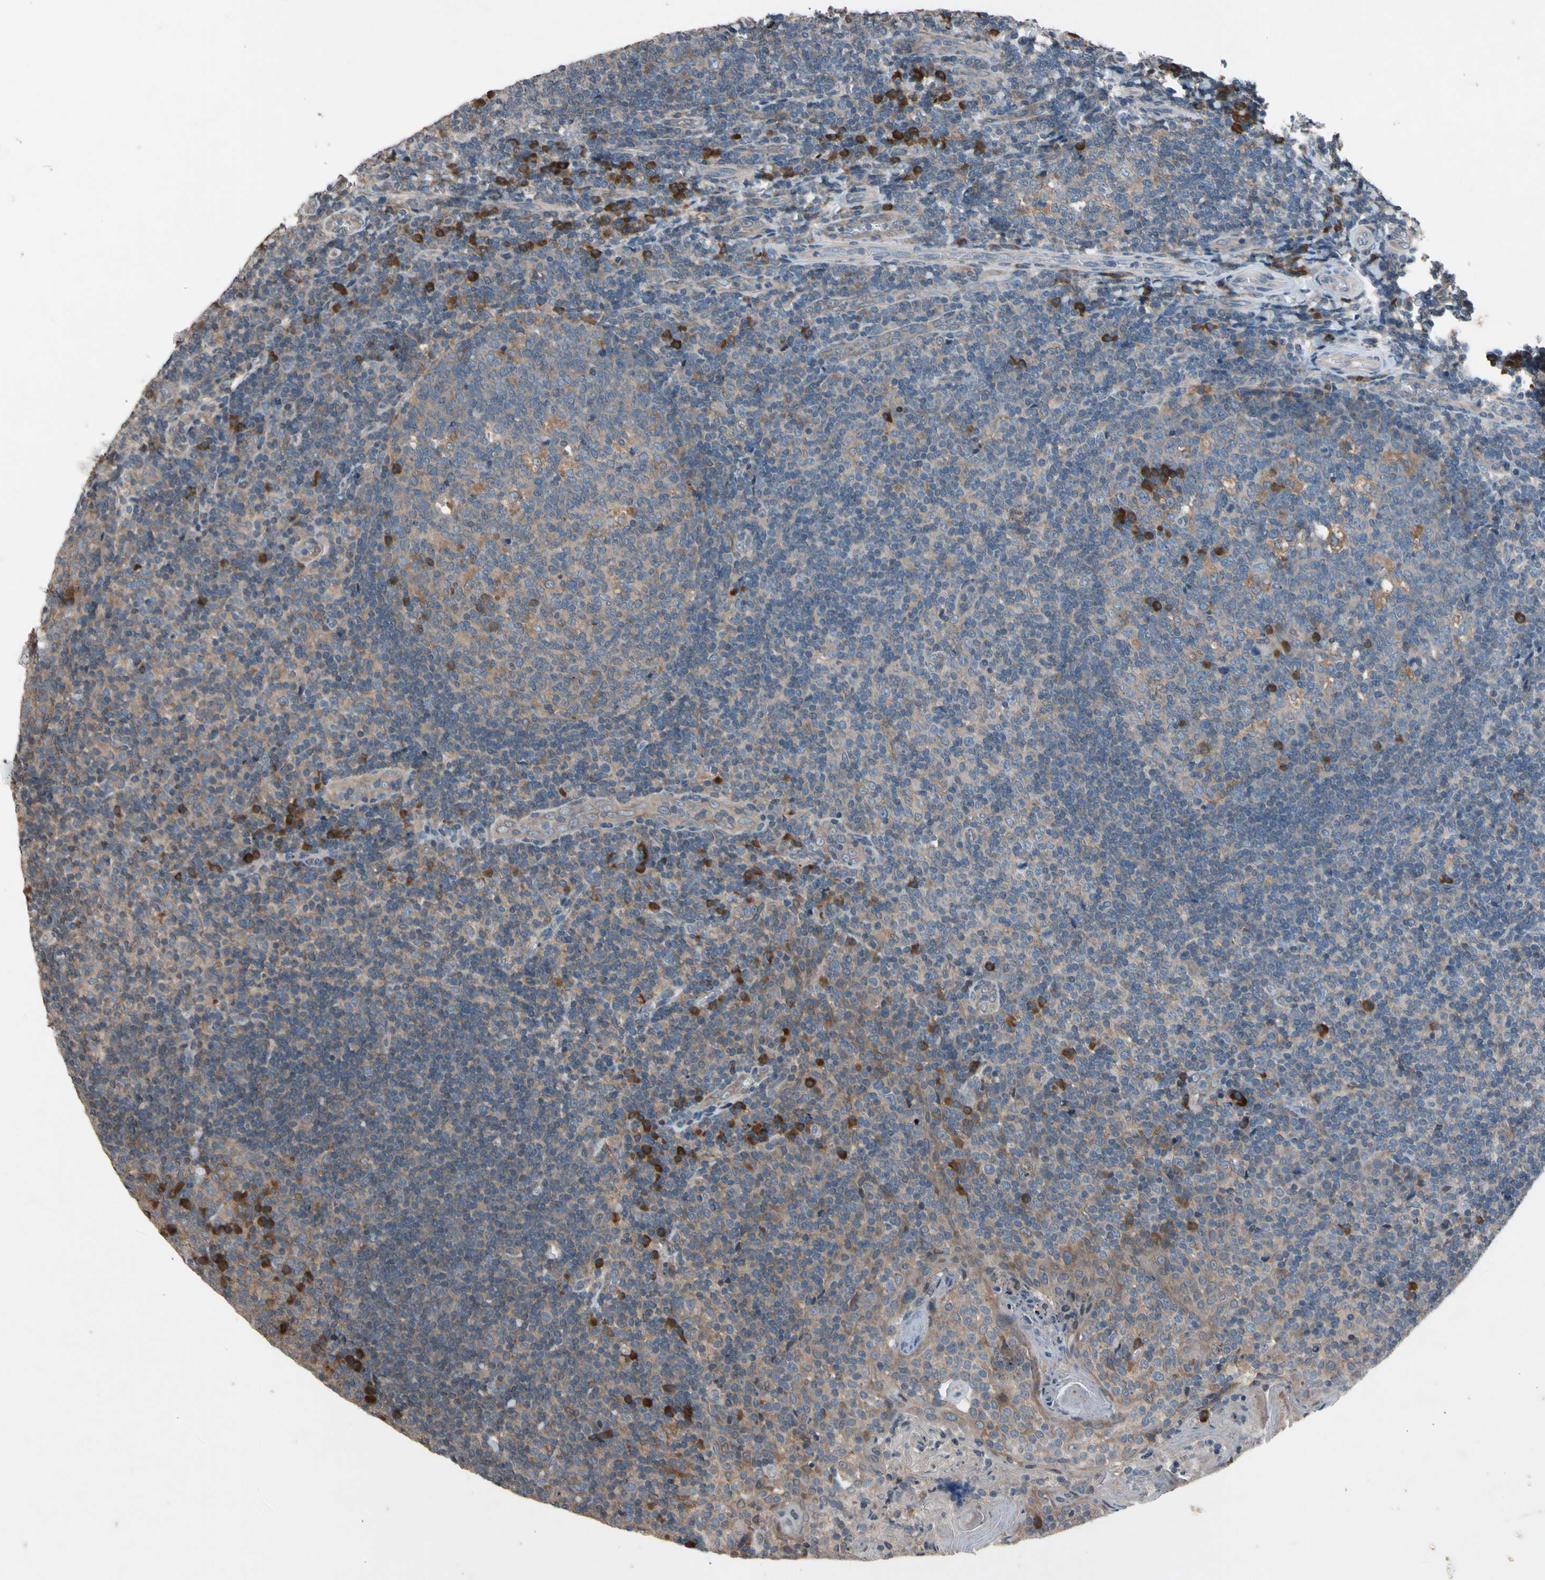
{"staining": {"intensity": "weak", "quantity": ">75%", "location": "cytoplasmic/membranous"}, "tissue": "tonsil", "cell_type": "Germinal center cells", "image_type": "normal", "snomed": [{"axis": "morphology", "description": "Normal tissue, NOS"}, {"axis": "topography", "description": "Tonsil"}], "caption": "IHC (DAB (3,3'-diaminobenzidine)) staining of normal tonsil demonstrates weak cytoplasmic/membranous protein staining in about >75% of germinal center cells.", "gene": "PRDX4", "patient": {"sex": "male", "age": 17}}